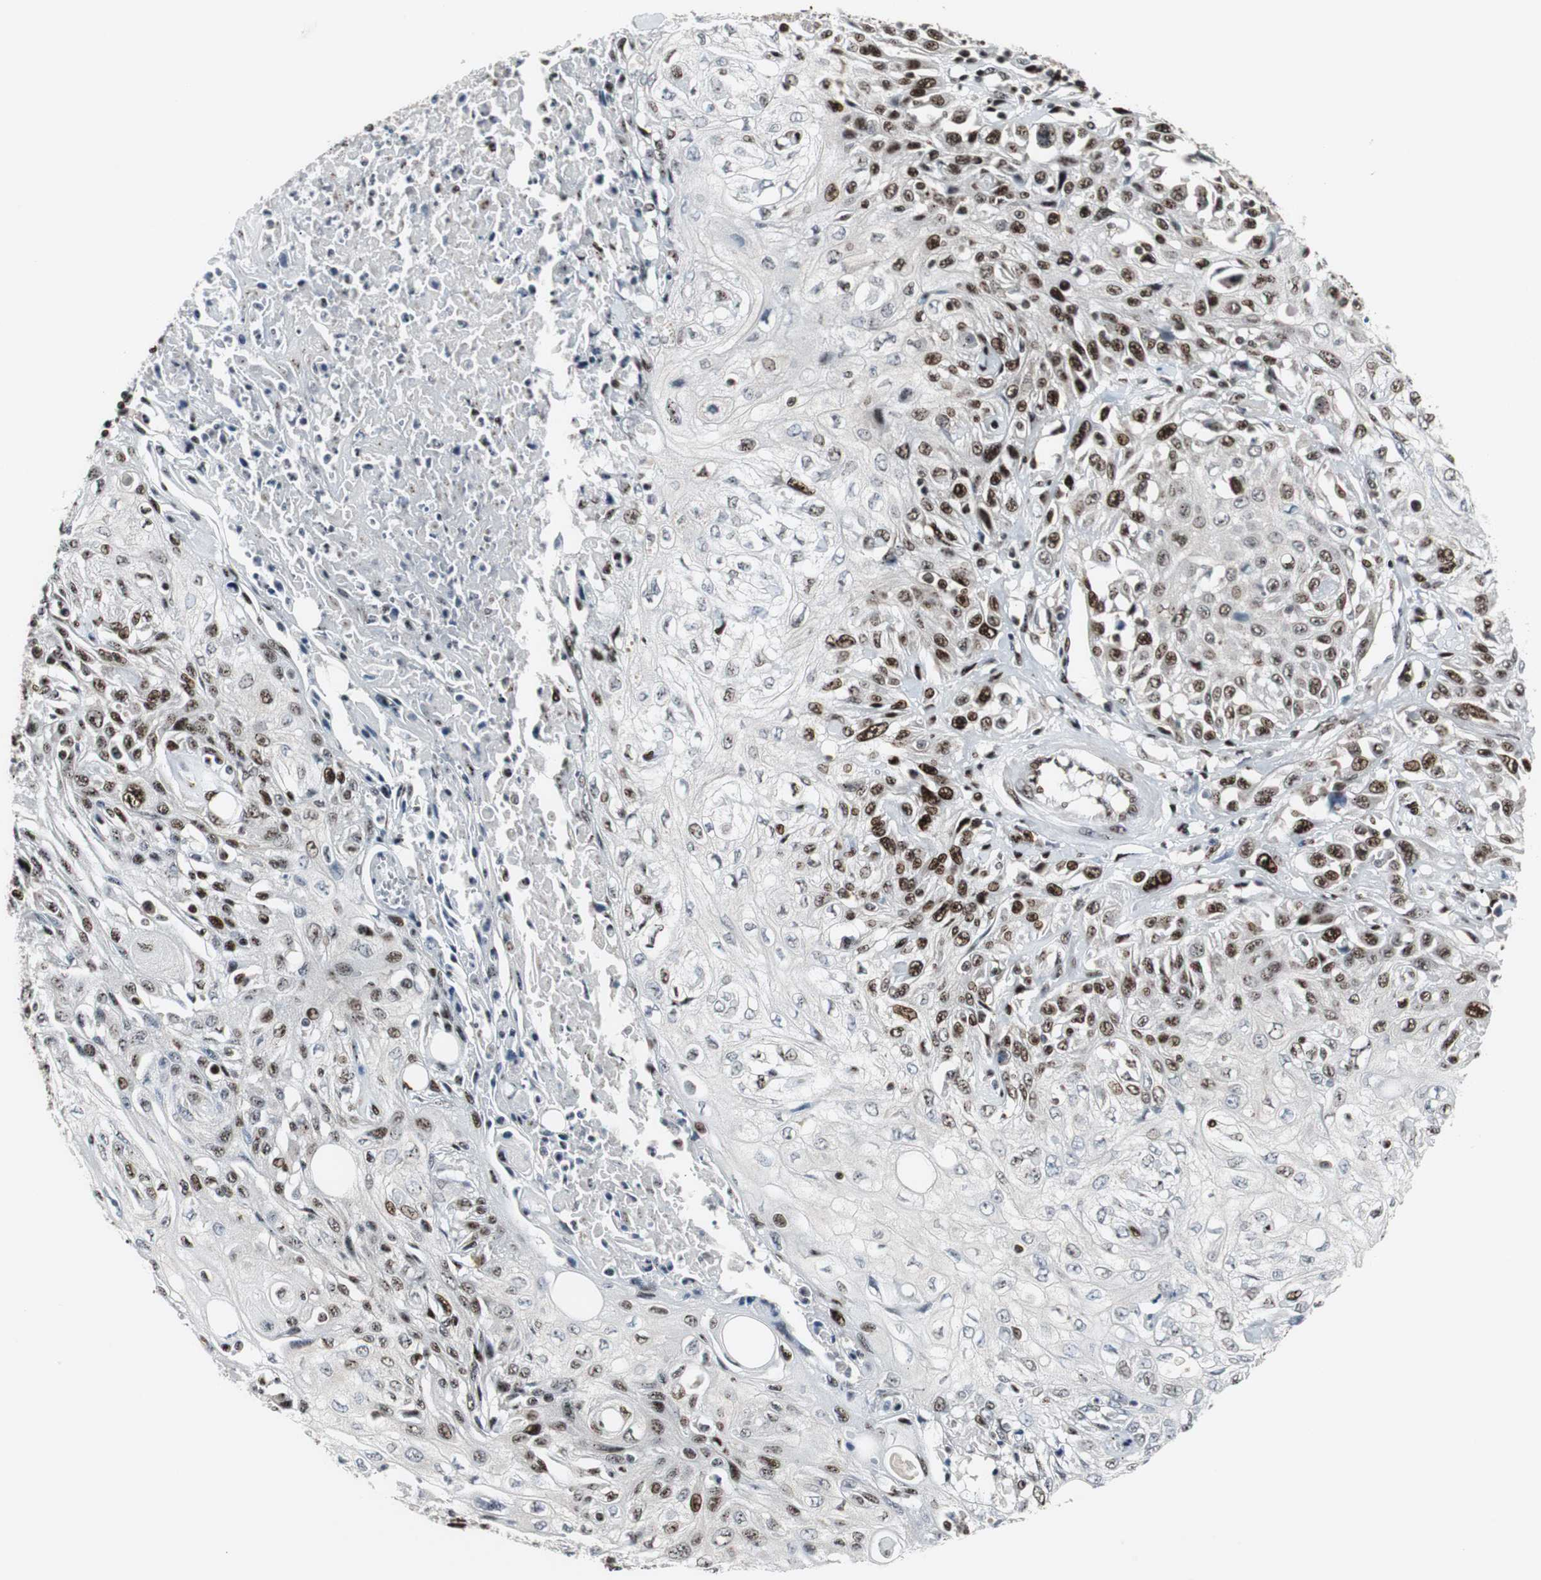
{"staining": {"intensity": "moderate", "quantity": ">75%", "location": "nuclear"}, "tissue": "skin cancer", "cell_type": "Tumor cells", "image_type": "cancer", "snomed": [{"axis": "morphology", "description": "Squamous cell carcinoma, NOS"}, {"axis": "topography", "description": "Skin"}], "caption": "This is an image of IHC staining of skin cancer, which shows moderate expression in the nuclear of tumor cells.", "gene": "GRK2", "patient": {"sex": "male", "age": 75}}